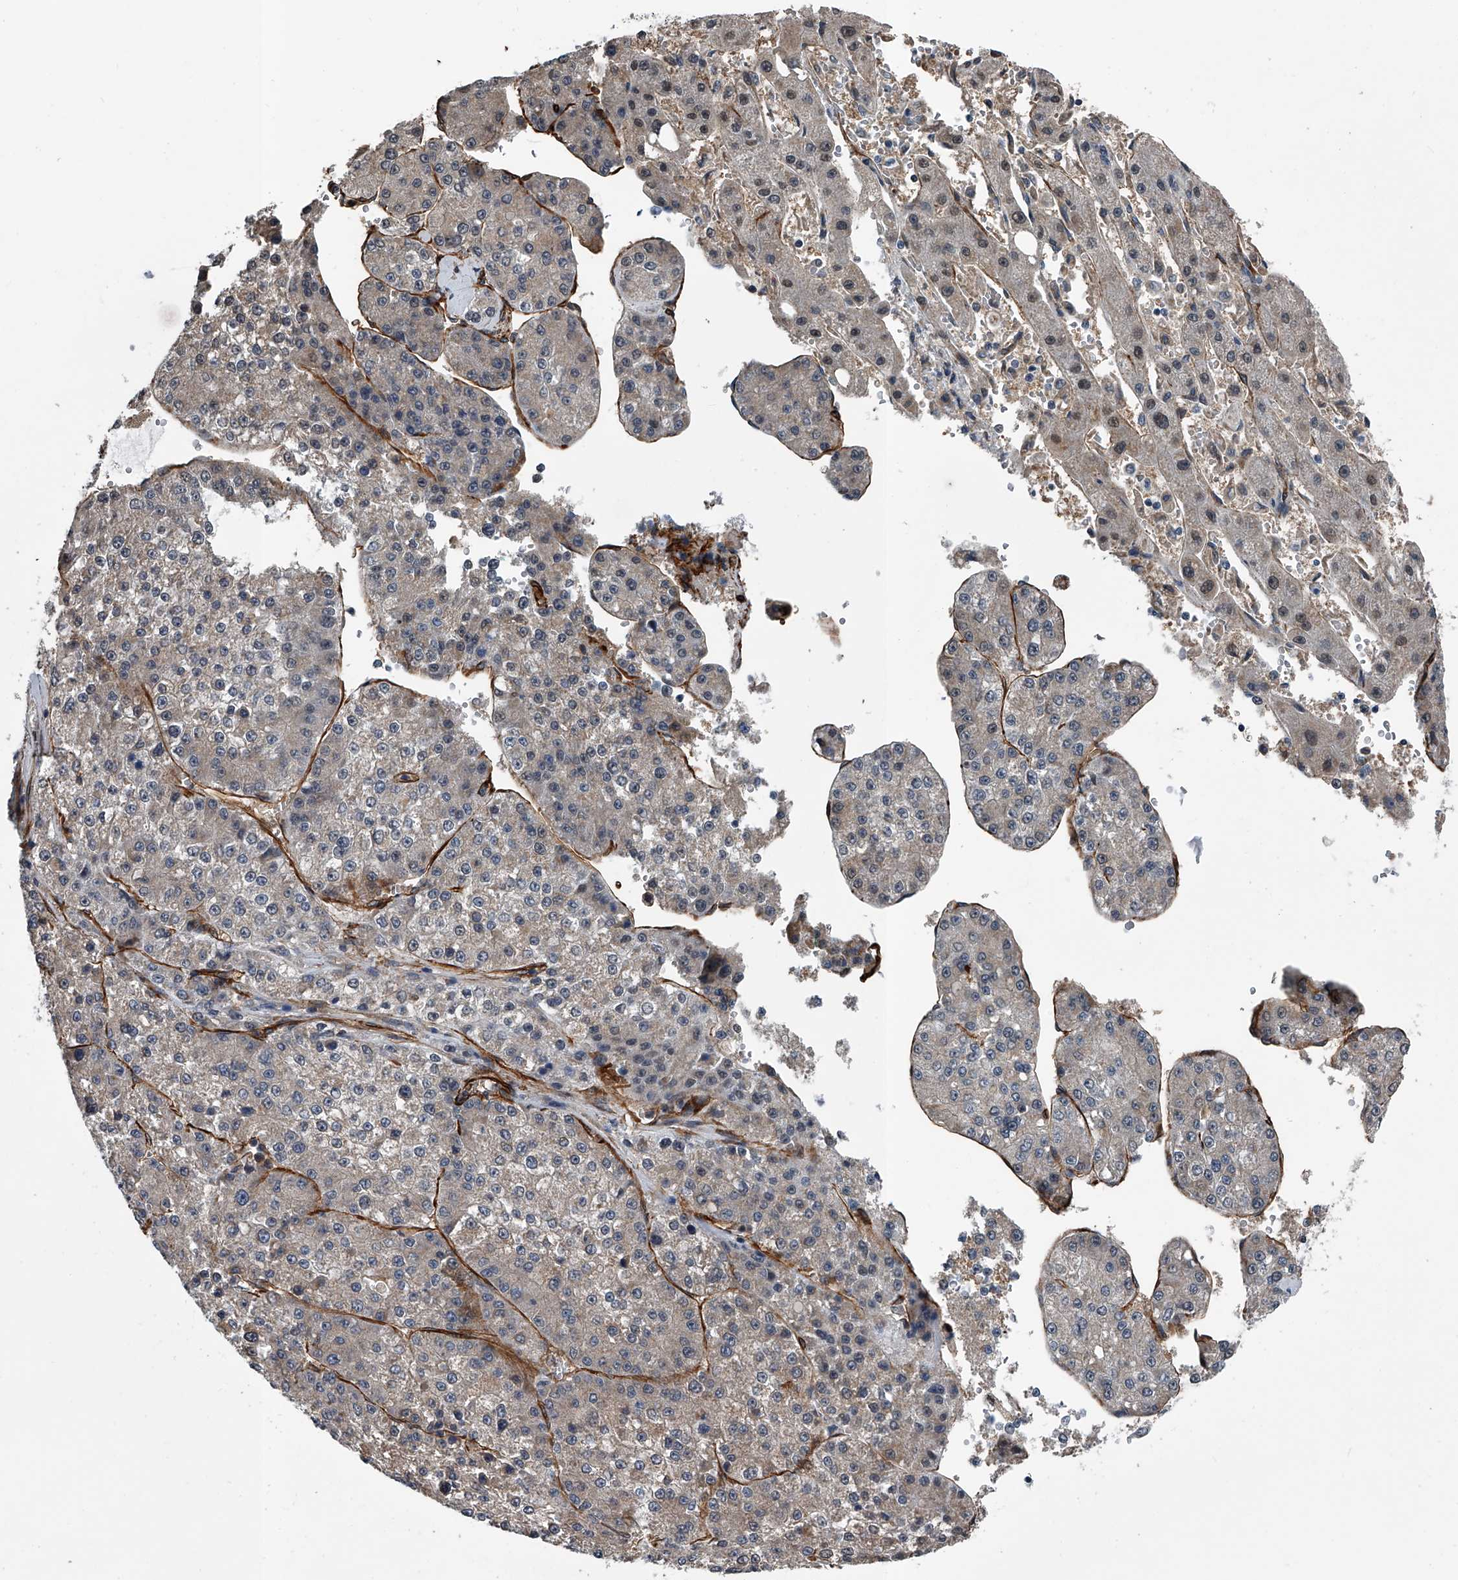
{"staining": {"intensity": "negative", "quantity": "none", "location": "none"}, "tissue": "liver cancer", "cell_type": "Tumor cells", "image_type": "cancer", "snomed": [{"axis": "morphology", "description": "Carcinoma, Hepatocellular, NOS"}, {"axis": "topography", "description": "Liver"}], "caption": "Immunohistochemistry micrograph of neoplastic tissue: hepatocellular carcinoma (liver) stained with DAB displays no significant protein expression in tumor cells.", "gene": "LDLRAD2", "patient": {"sex": "female", "age": 73}}